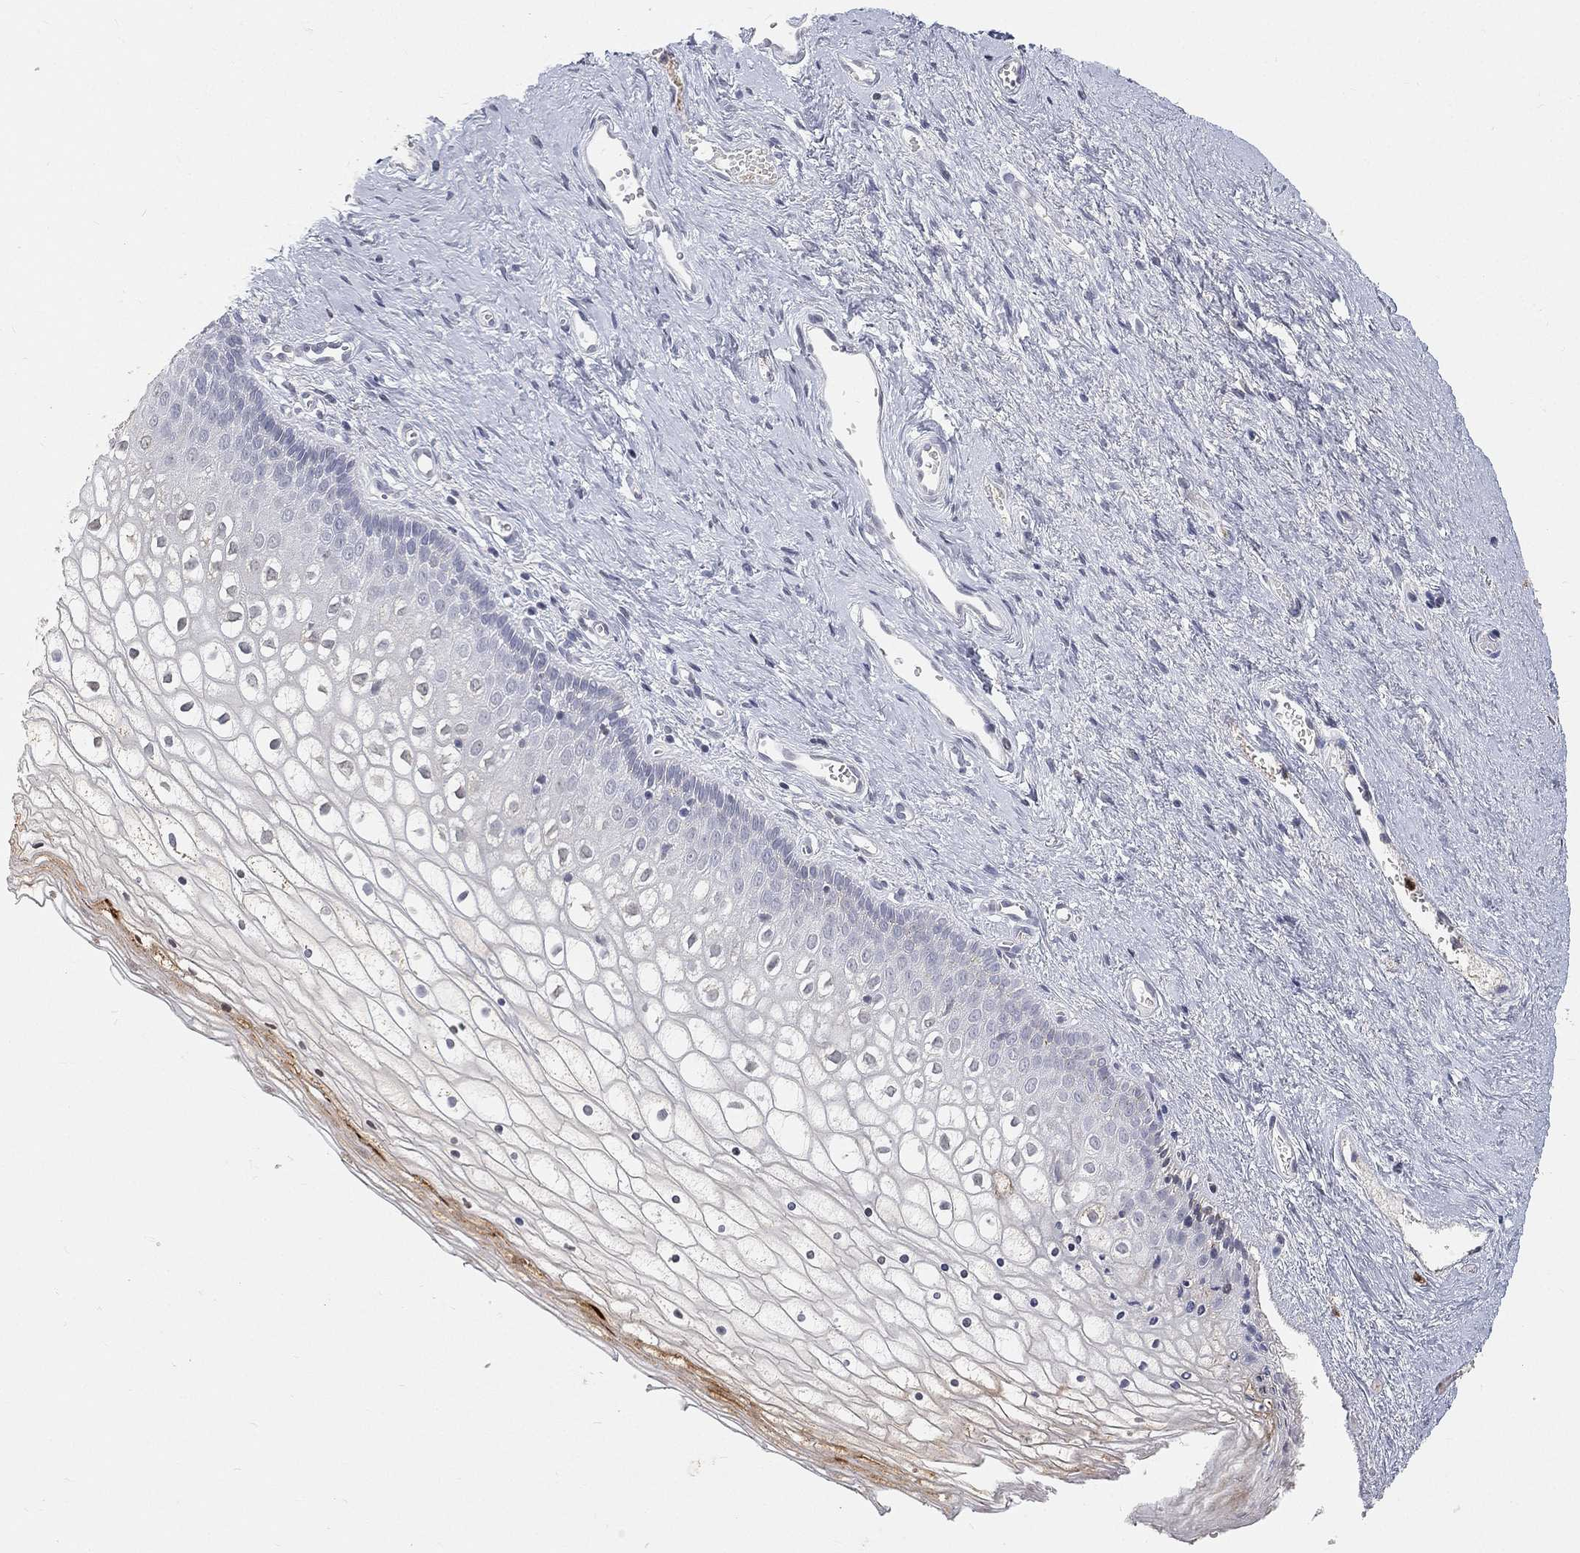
{"staining": {"intensity": "negative", "quantity": "none", "location": "none"}, "tissue": "vagina", "cell_type": "Squamous epithelial cells", "image_type": "normal", "snomed": [{"axis": "morphology", "description": "Normal tissue, NOS"}, {"axis": "topography", "description": "Vagina"}], "caption": "High magnification brightfield microscopy of benign vagina stained with DAB (3,3'-diaminobenzidine) (brown) and counterstained with hematoxylin (blue): squamous epithelial cells show no significant expression. The staining is performed using DAB (3,3'-diaminobenzidine) brown chromogen with nuclei counter-stained in using hematoxylin.", "gene": "ARG1", "patient": {"sex": "female", "age": 32}}